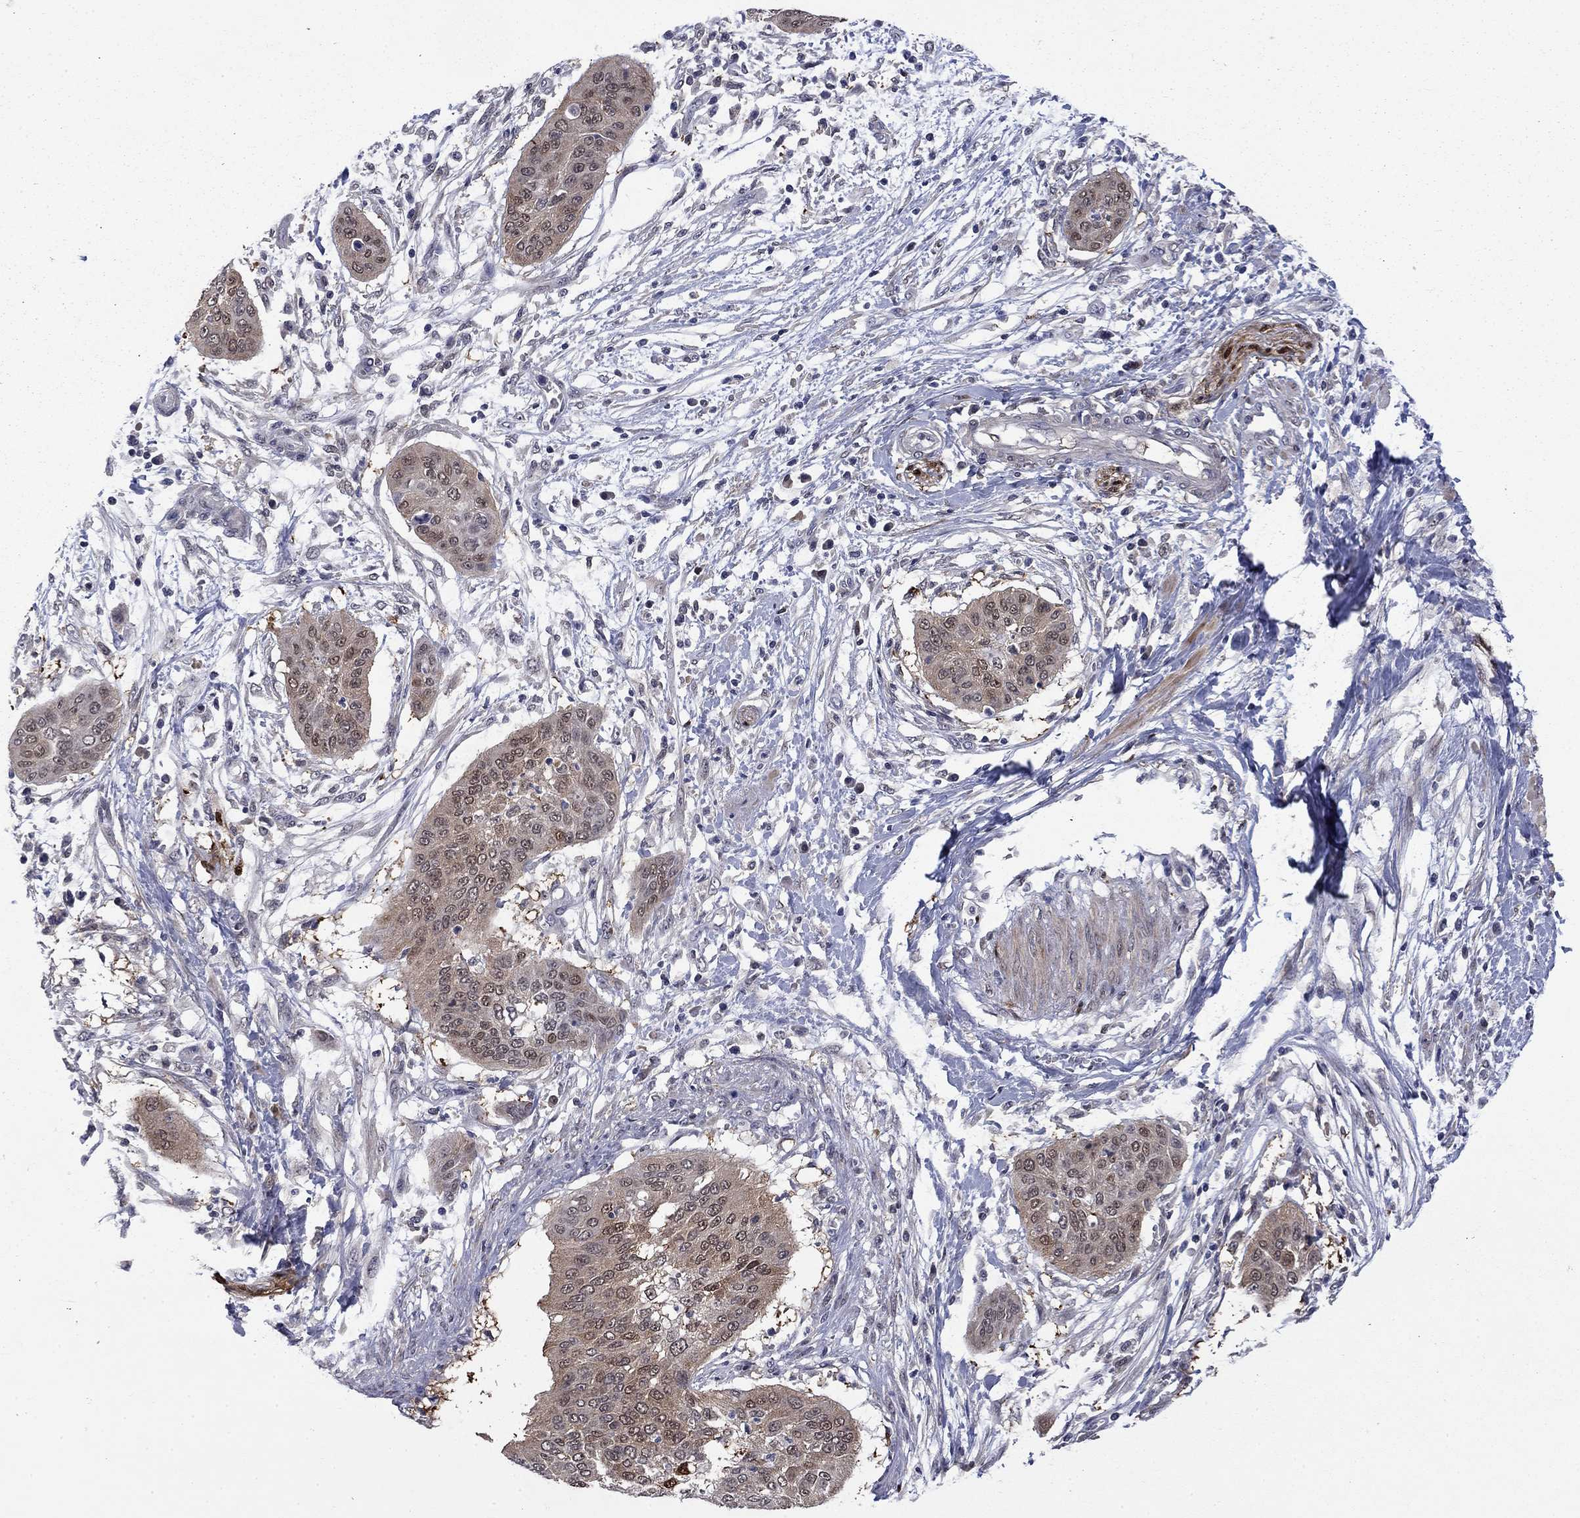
{"staining": {"intensity": "weak", "quantity": ">75%", "location": "cytoplasmic/membranous"}, "tissue": "cervical cancer", "cell_type": "Tumor cells", "image_type": "cancer", "snomed": [{"axis": "morphology", "description": "Squamous cell carcinoma, NOS"}, {"axis": "topography", "description": "Cervix"}], "caption": "Immunohistochemistry (IHC) (DAB (3,3'-diaminobenzidine)) staining of cervical squamous cell carcinoma displays weak cytoplasmic/membranous protein staining in approximately >75% of tumor cells.", "gene": "CBR1", "patient": {"sex": "female", "age": 39}}